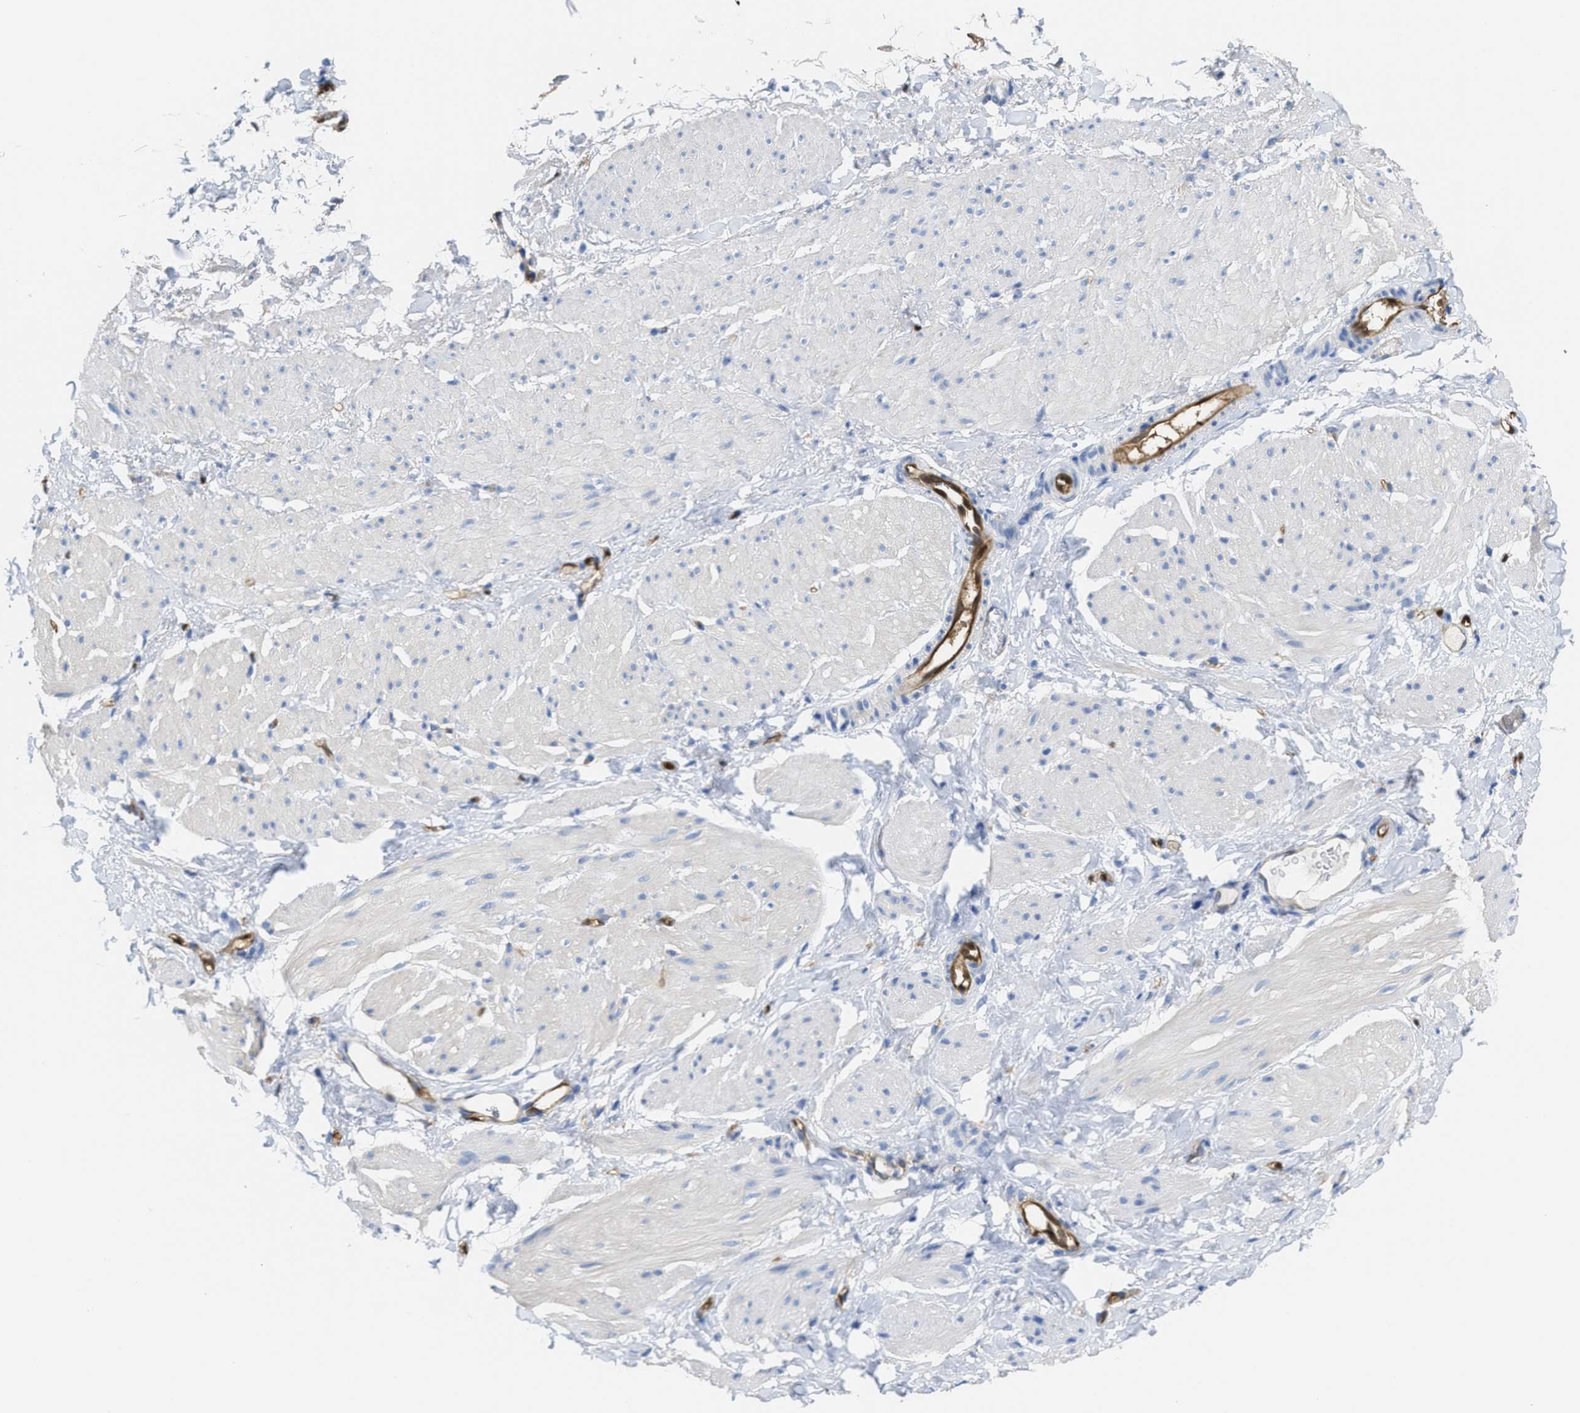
{"staining": {"intensity": "negative", "quantity": "none", "location": "none"}, "tissue": "smooth muscle", "cell_type": "Smooth muscle cells", "image_type": "normal", "snomed": [{"axis": "morphology", "description": "Normal tissue, NOS"}, {"axis": "topography", "description": "Smooth muscle"}], "caption": "IHC micrograph of normal smooth muscle stained for a protein (brown), which reveals no positivity in smooth muscle cells.", "gene": "ASS1", "patient": {"sex": "male", "age": 16}}